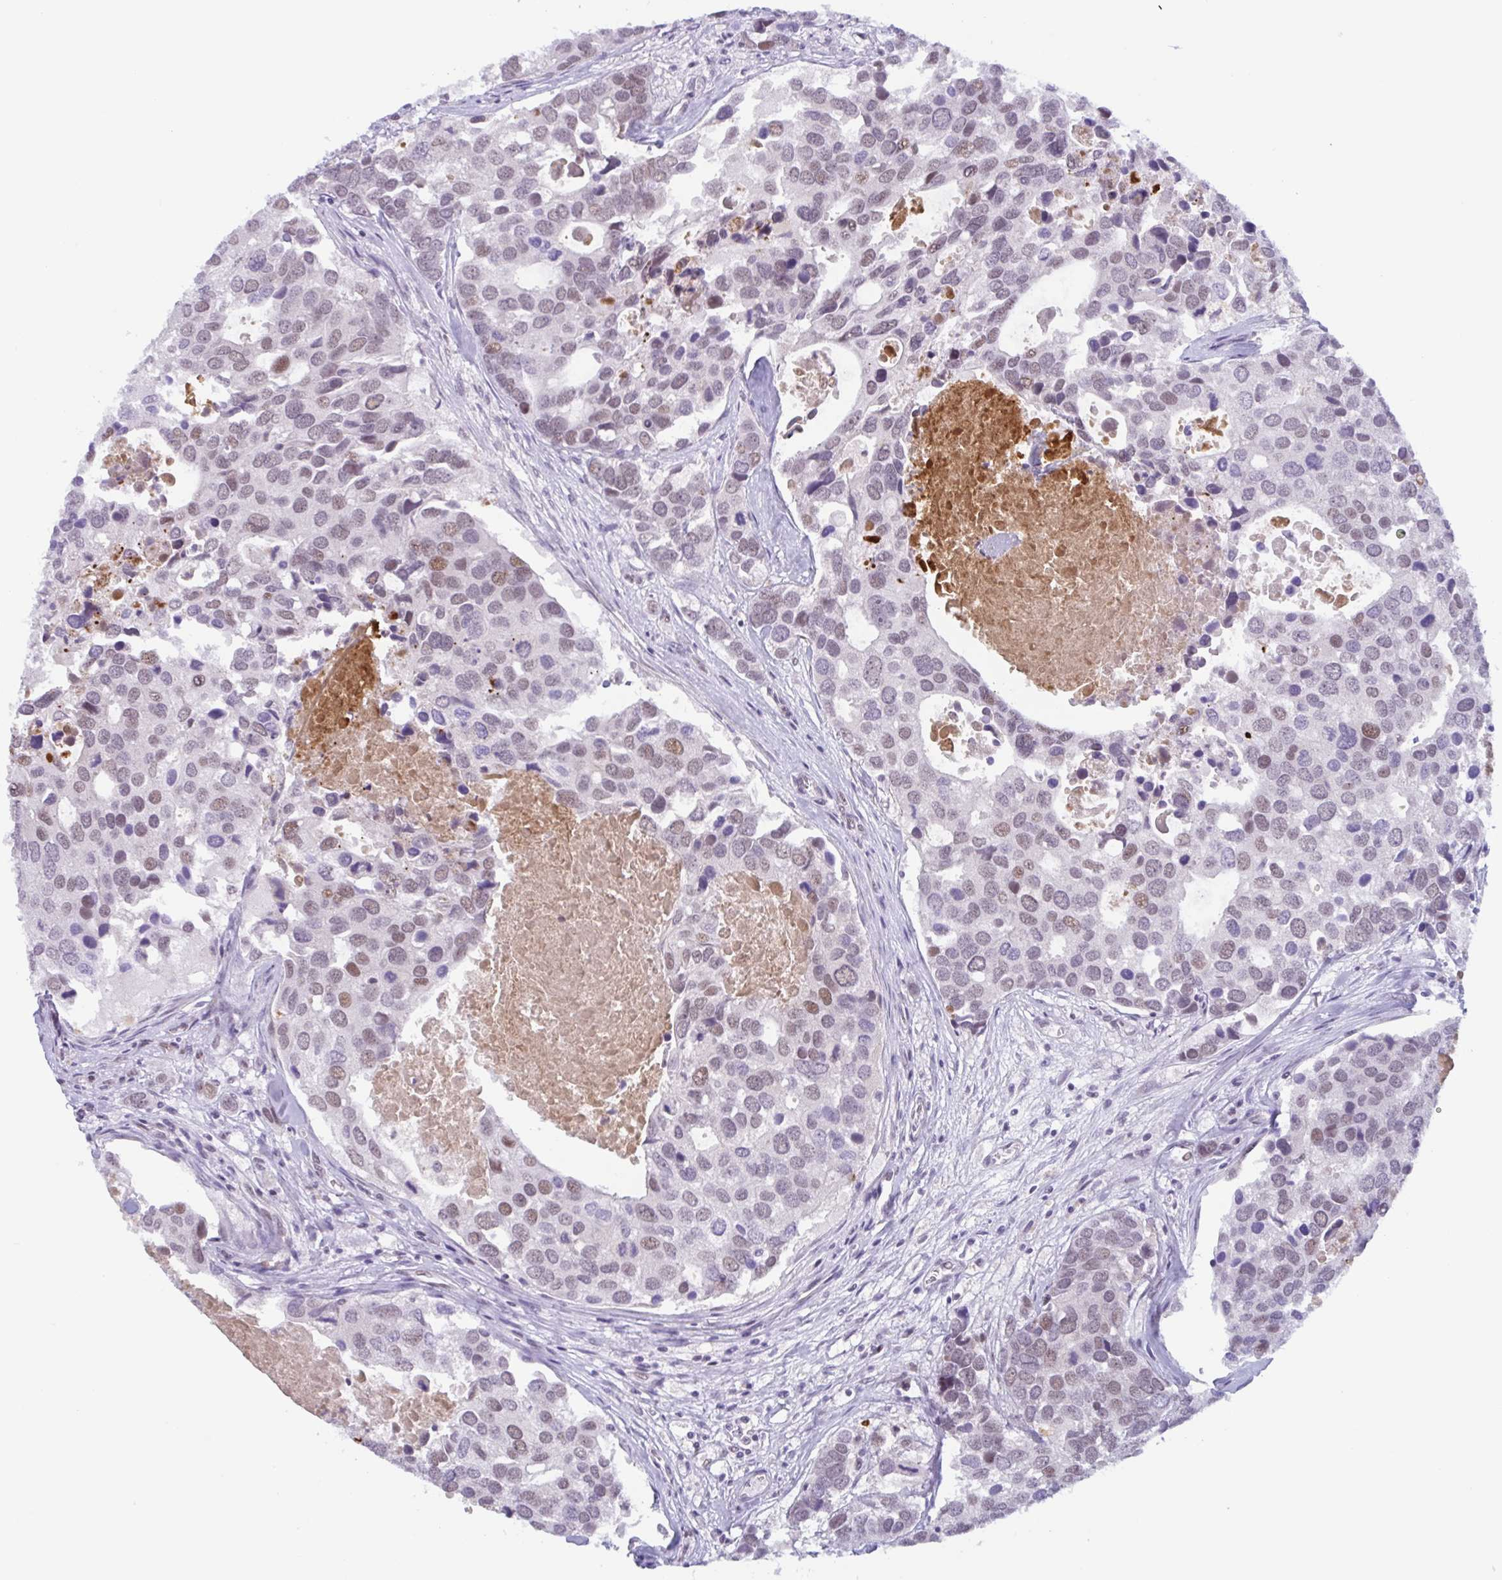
{"staining": {"intensity": "moderate", "quantity": "25%-75%", "location": "nuclear"}, "tissue": "breast cancer", "cell_type": "Tumor cells", "image_type": "cancer", "snomed": [{"axis": "morphology", "description": "Duct carcinoma"}, {"axis": "topography", "description": "Breast"}], "caption": "Approximately 25%-75% of tumor cells in breast cancer (infiltrating ductal carcinoma) reveal moderate nuclear protein expression as visualized by brown immunohistochemical staining.", "gene": "PLG", "patient": {"sex": "female", "age": 83}}